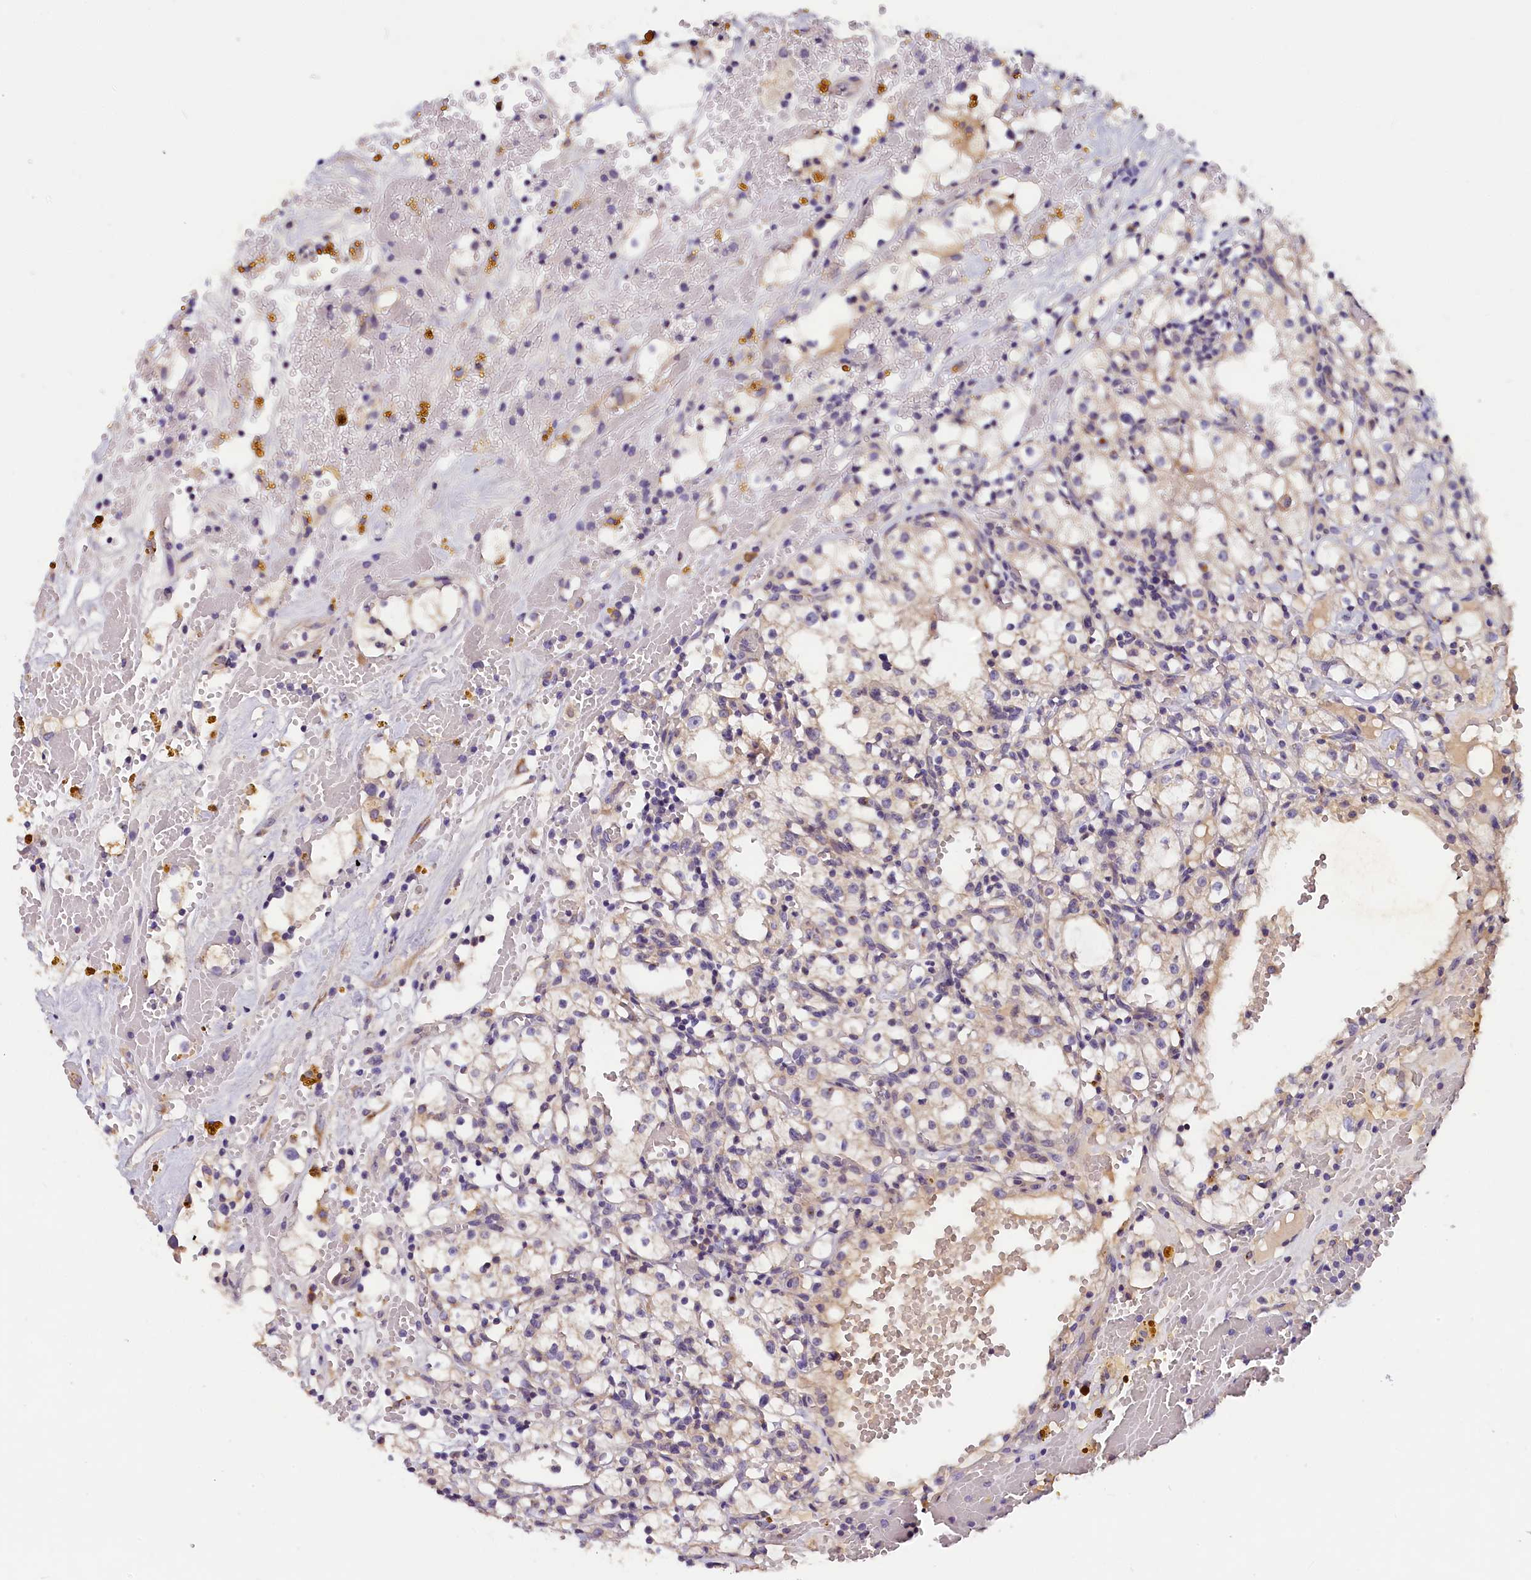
{"staining": {"intensity": "weak", "quantity": "<25%", "location": "cytoplasmic/membranous"}, "tissue": "renal cancer", "cell_type": "Tumor cells", "image_type": "cancer", "snomed": [{"axis": "morphology", "description": "Adenocarcinoma, NOS"}, {"axis": "topography", "description": "Kidney"}], "caption": "Tumor cells are negative for protein expression in human renal adenocarcinoma.", "gene": "ST7L", "patient": {"sex": "male", "age": 56}}